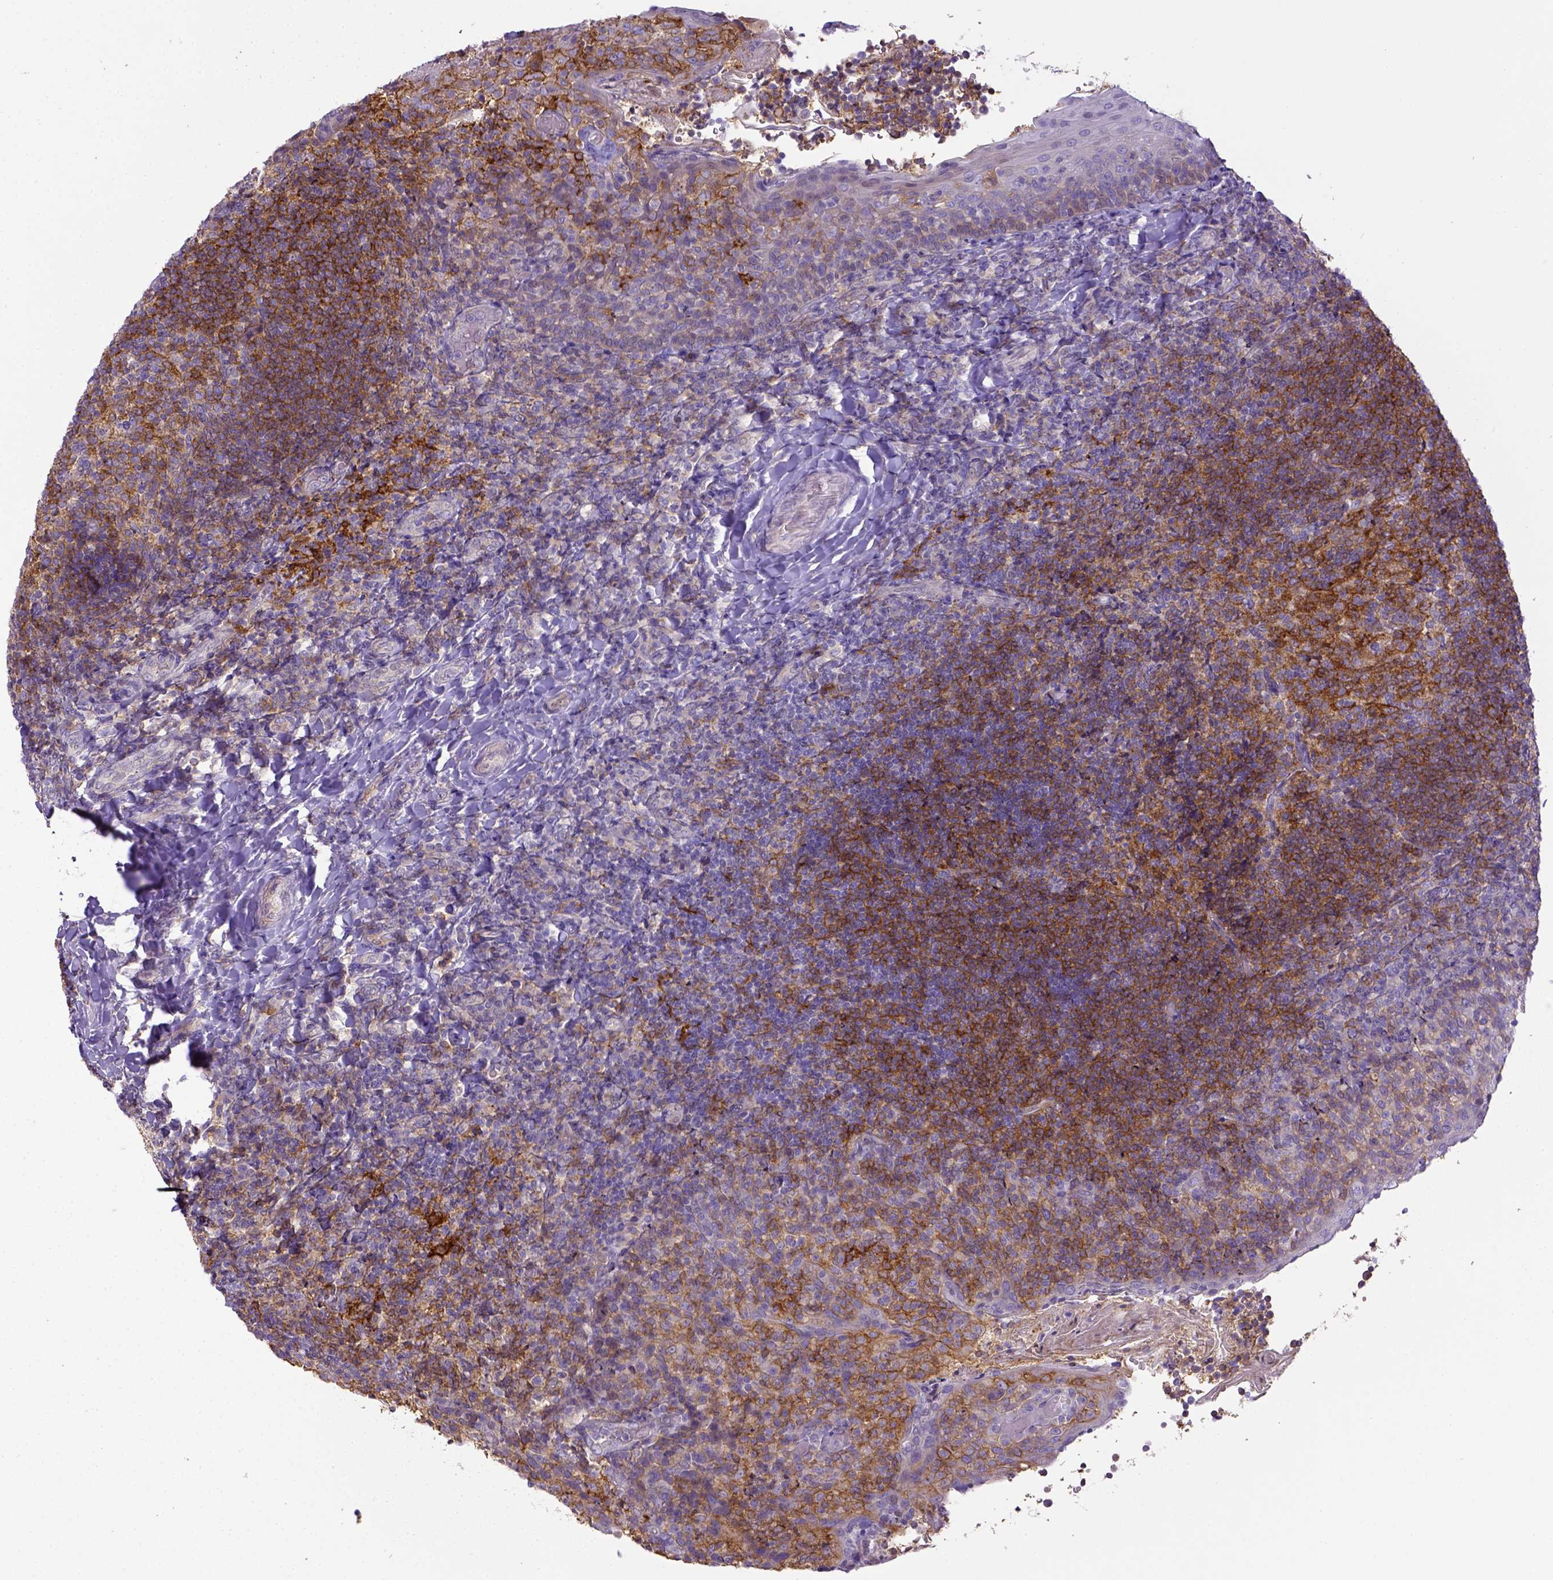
{"staining": {"intensity": "strong", "quantity": "25%-75%", "location": "cytoplasmic/membranous"}, "tissue": "tonsil", "cell_type": "Germinal center cells", "image_type": "normal", "snomed": [{"axis": "morphology", "description": "Normal tissue, NOS"}, {"axis": "topography", "description": "Tonsil"}], "caption": "Brown immunohistochemical staining in unremarkable tonsil demonstrates strong cytoplasmic/membranous positivity in about 25%-75% of germinal center cells.", "gene": "CD40", "patient": {"sex": "female", "age": 10}}